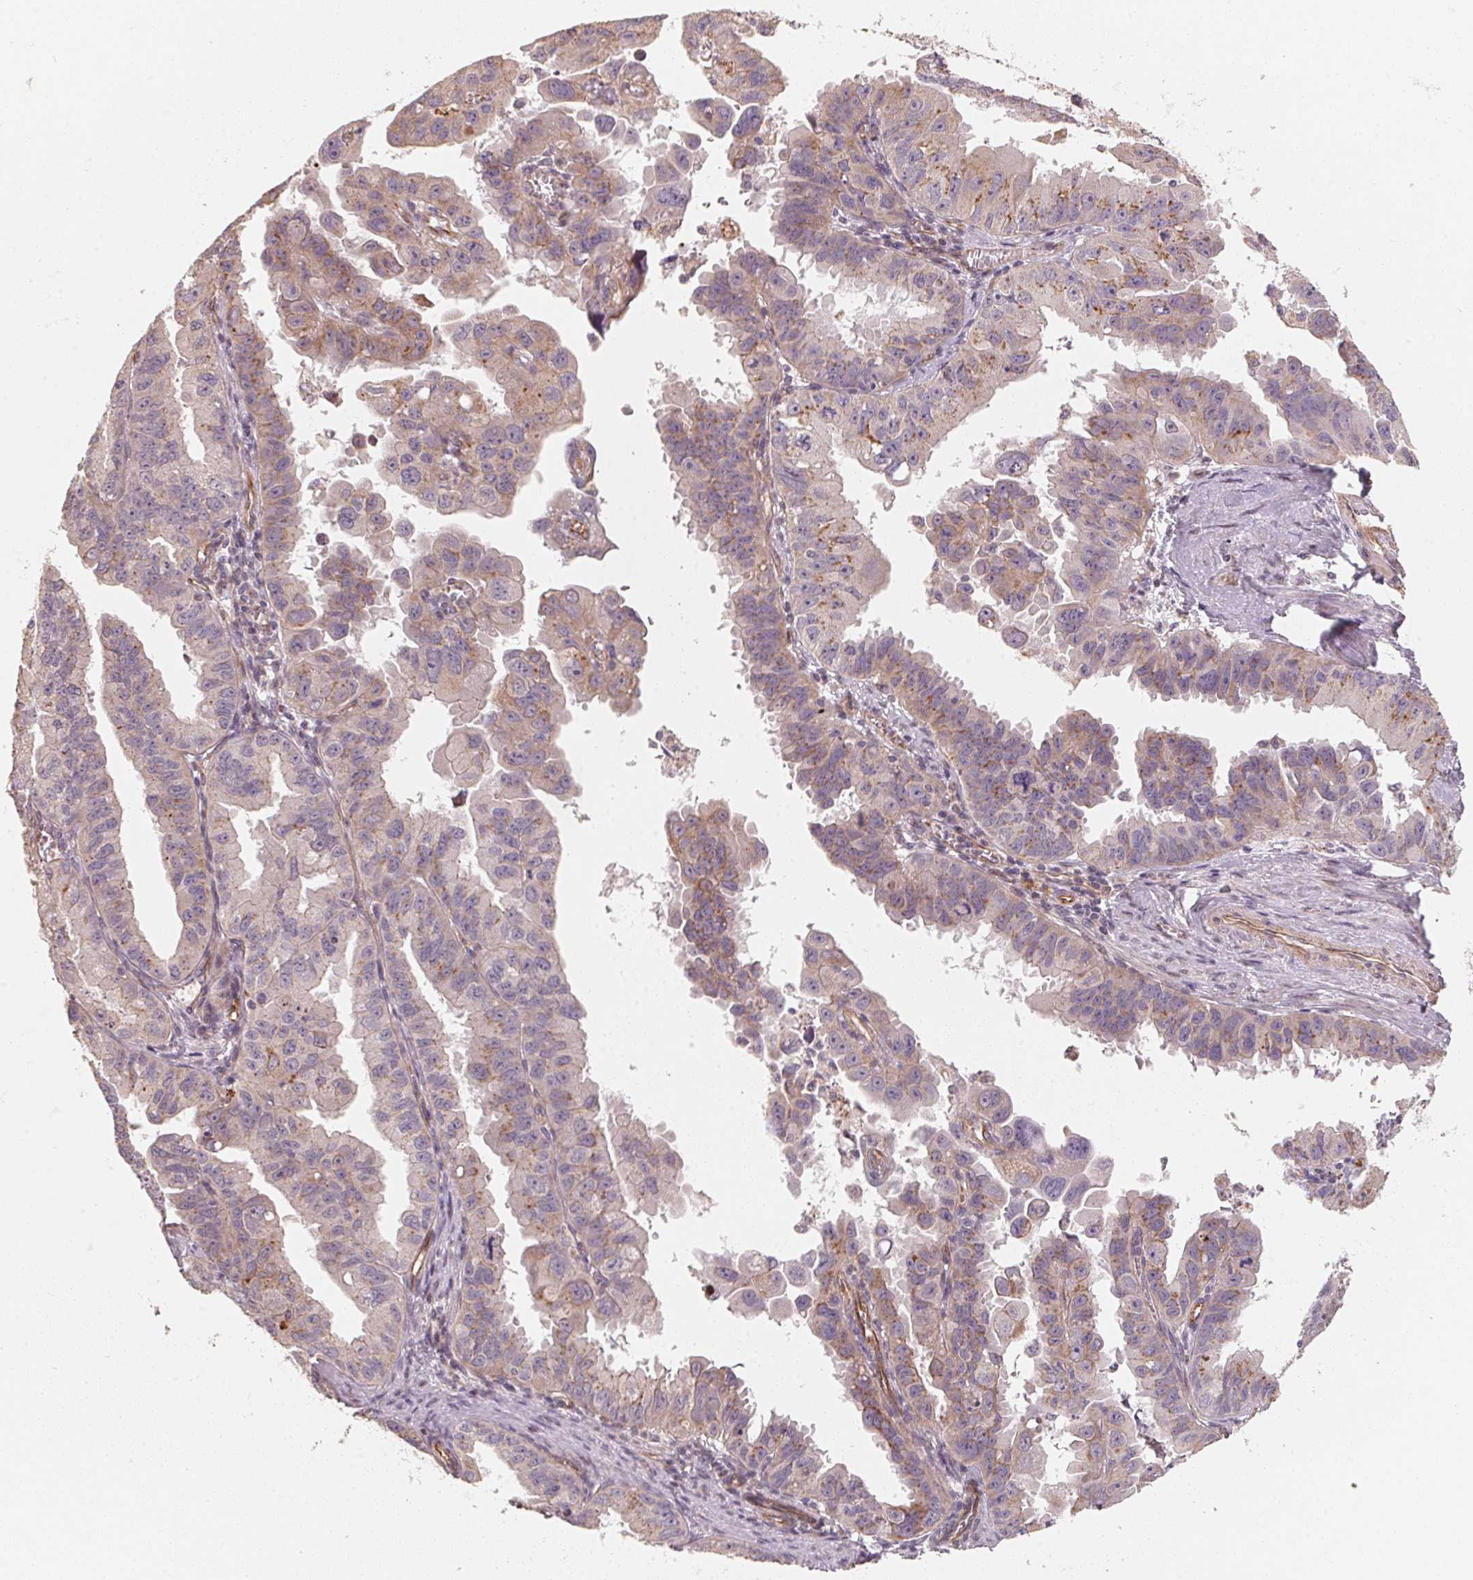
{"staining": {"intensity": "weak", "quantity": "25%-75%", "location": "cytoplasmic/membranous"}, "tissue": "ovarian cancer", "cell_type": "Tumor cells", "image_type": "cancer", "snomed": [{"axis": "morphology", "description": "Carcinoma, endometroid"}, {"axis": "topography", "description": "Ovary"}], "caption": "DAB (3,3'-diaminobenzidine) immunohistochemical staining of ovarian cancer shows weak cytoplasmic/membranous protein expression in about 25%-75% of tumor cells.", "gene": "TSPAN12", "patient": {"sex": "female", "age": 85}}